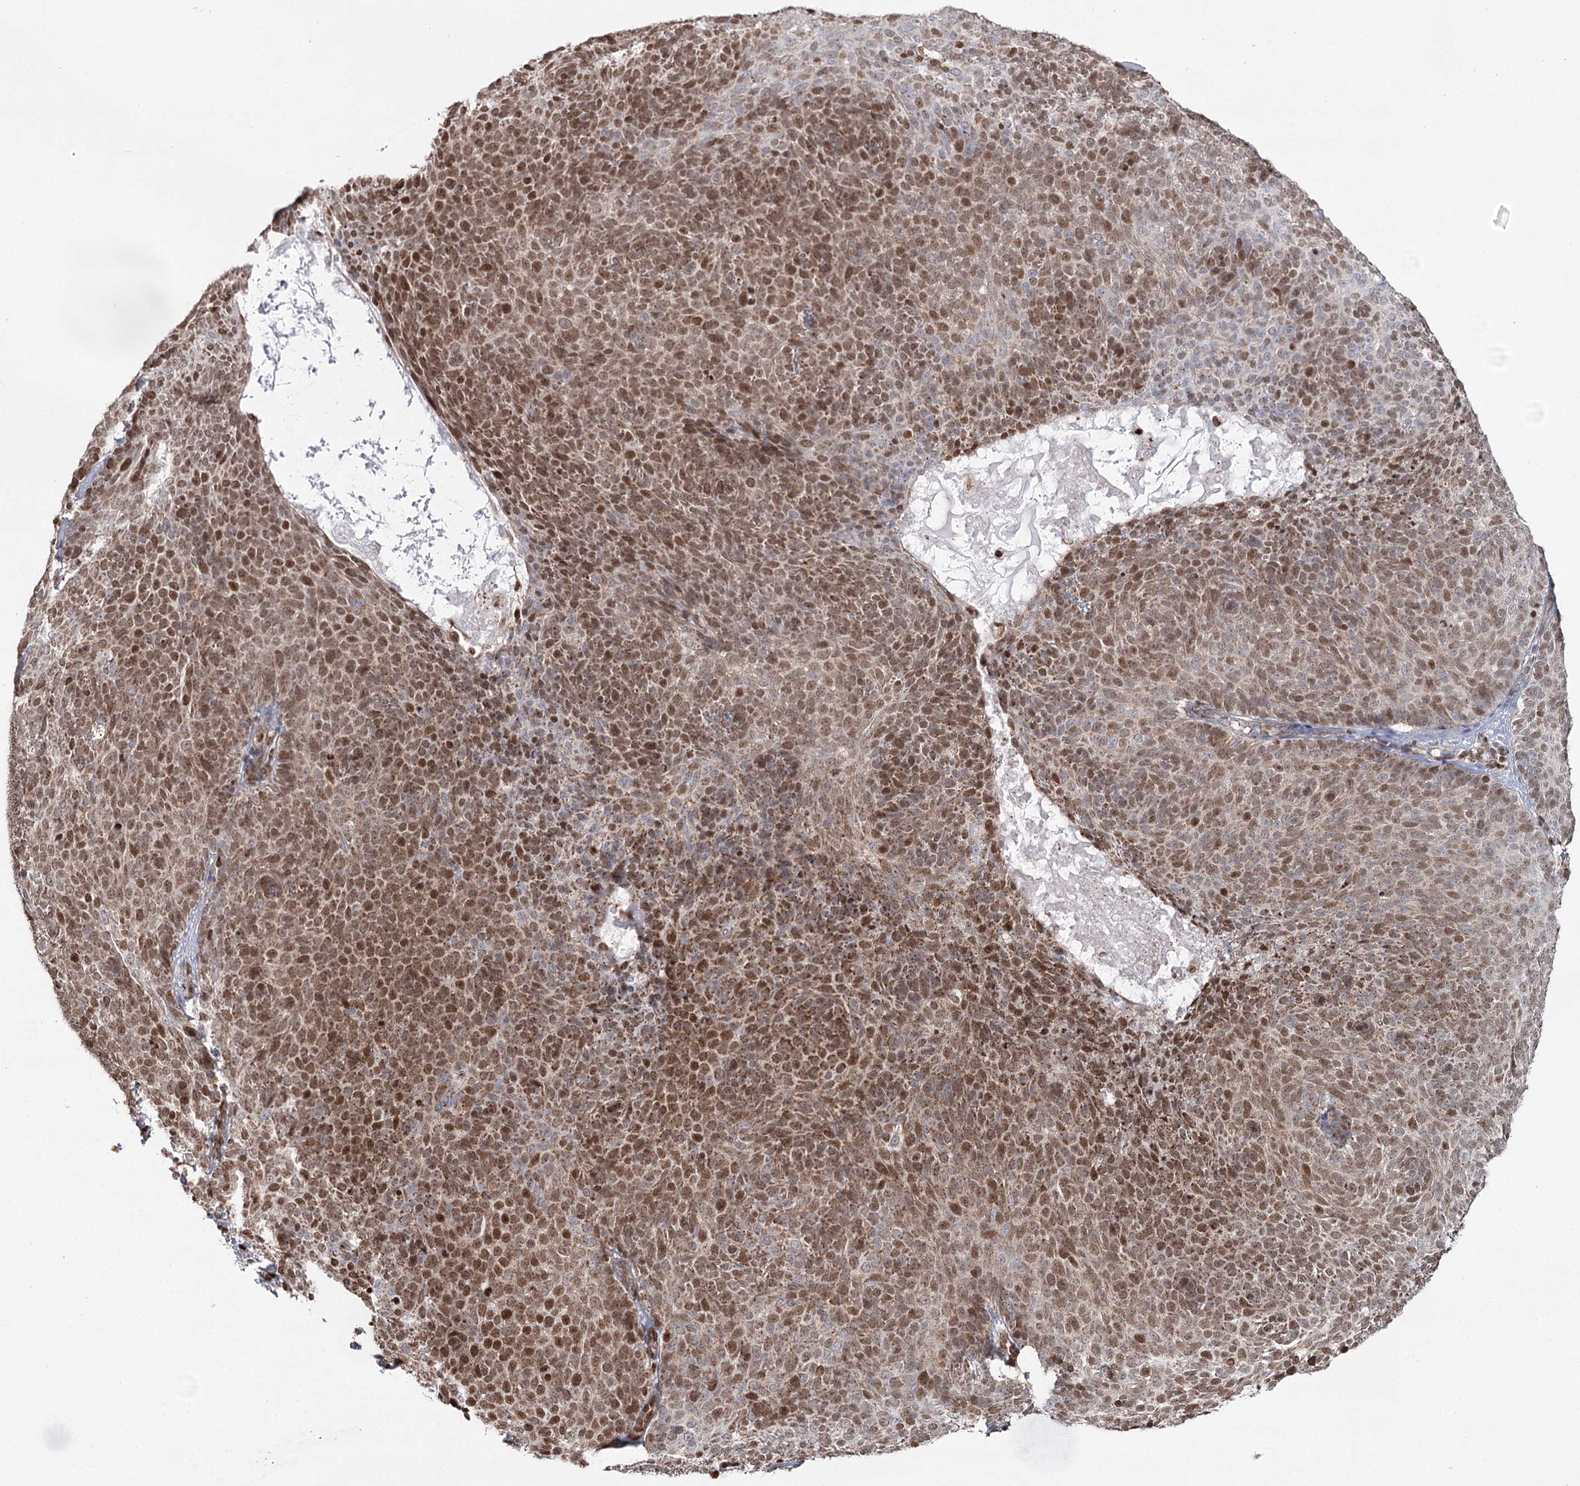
{"staining": {"intensity": "moderate", "quantity": ">75%", "location": "cytoplasmic/membranous,nuclear"}, "tissue": "skin cancer", "cell_type": "Tumor cells", "image_type": "cancer", "snomed": [{"axis": "morphology", "description": "Basal cell carcinoma"}, {"axis": "topography", "description": "Skin"}], "caption": "A high-resolution histopathology image shows immunohistochemistry staining of basal cell carcinoma (skin), which exhibits moderate cytoplasmic/membranous and nuclear positivity in about >75% of tumor cells. The protein is stained brown, and the nuclei are stained in blue (DAB IHC with brightfield microscopy, high magnification).", "gene": "PDHX", "patient": {"sex": "male", "age": 85}}